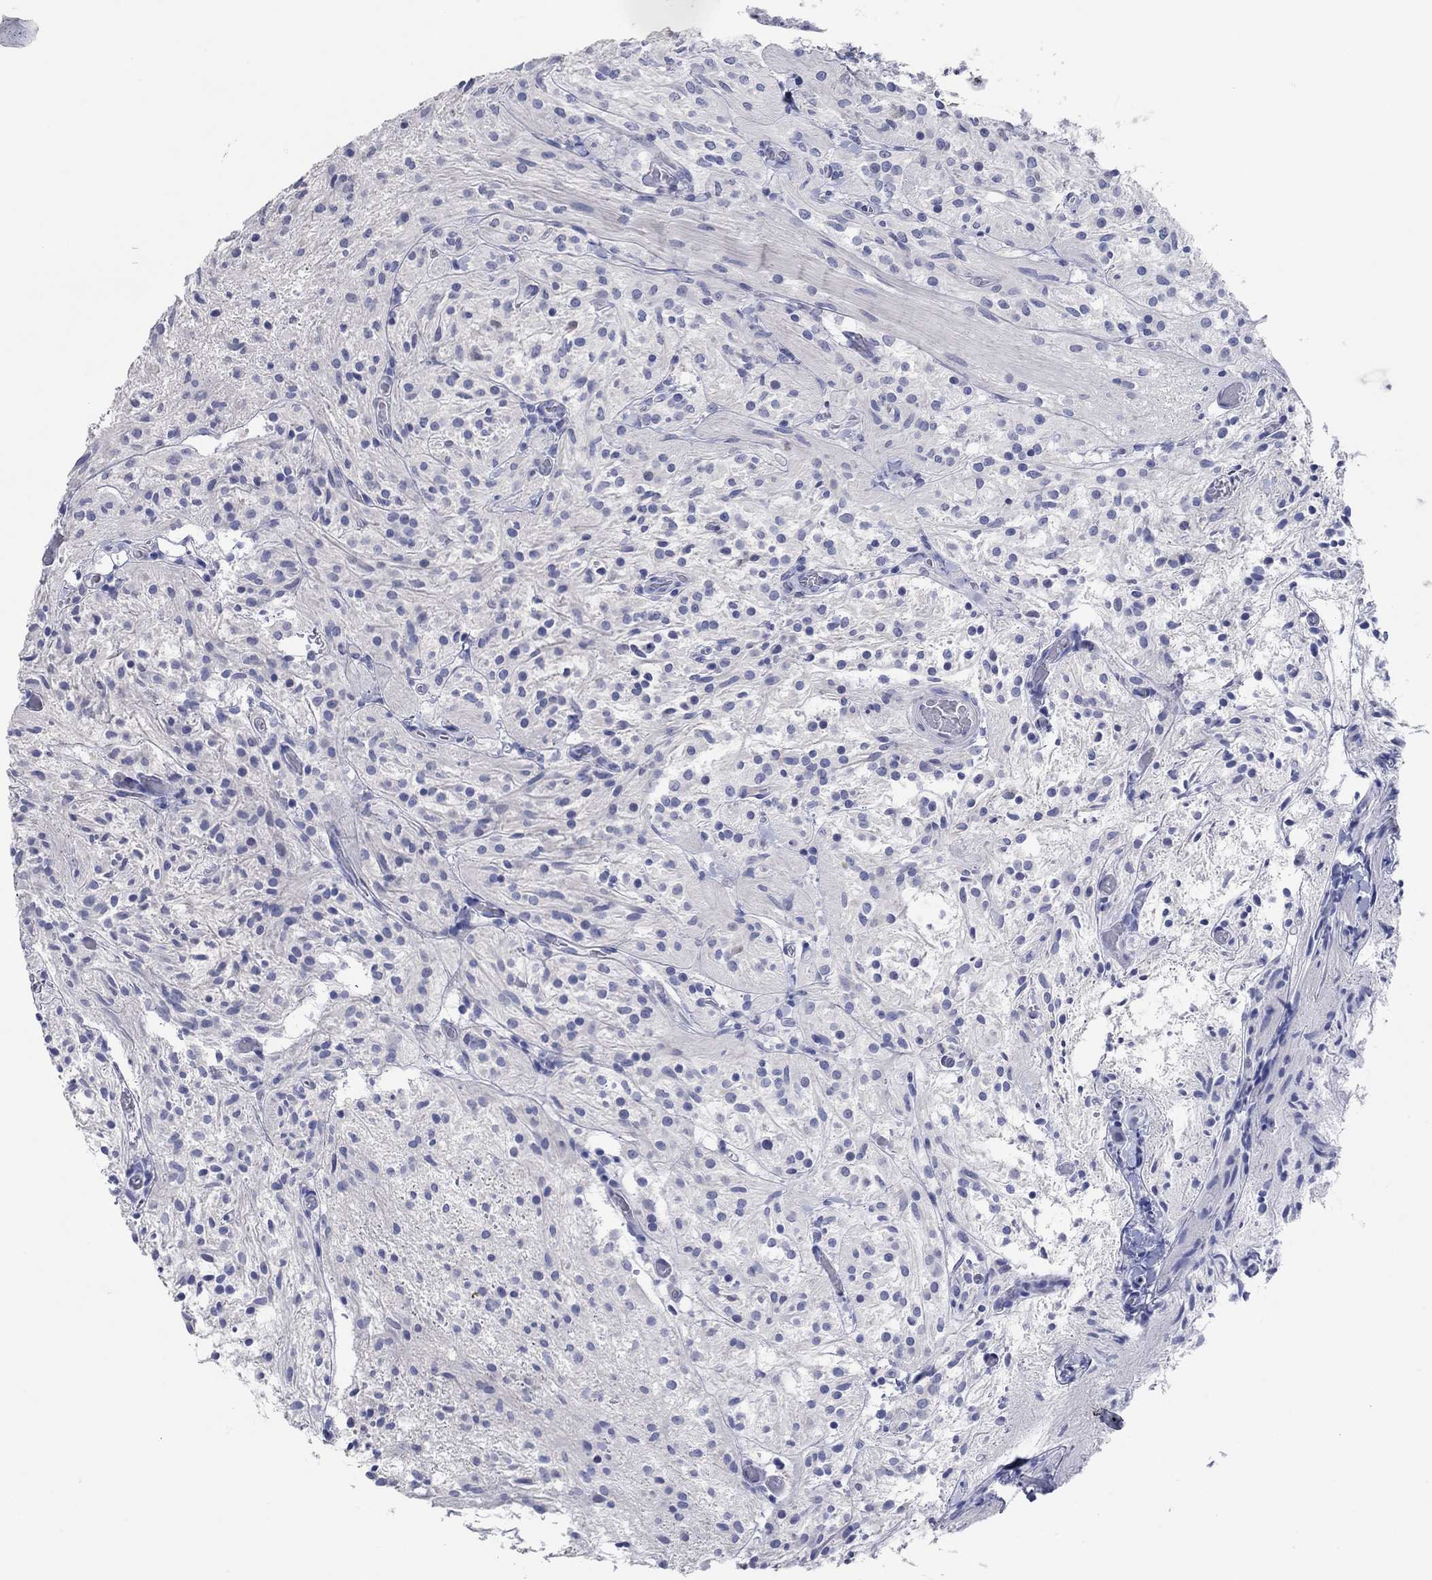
{"staining": {"intensity": "negative", "quantity": "none", "location": "none"}, "tissue": "glioma", "cell_type": "Tumor cells", "image_type": "cancer", "snomed": [{"axis": "morphology", "description": "Glioma, malignant, Low grade"}, {"axis": "topography", "description": "Brain"}], "caption": "This is an immunohistochemistry (IHC) photomicrograph of human glioma. There is no expression in tumor cells.", "gene": "POU5F1", "patient": {"sex": "male", "age": 3}}